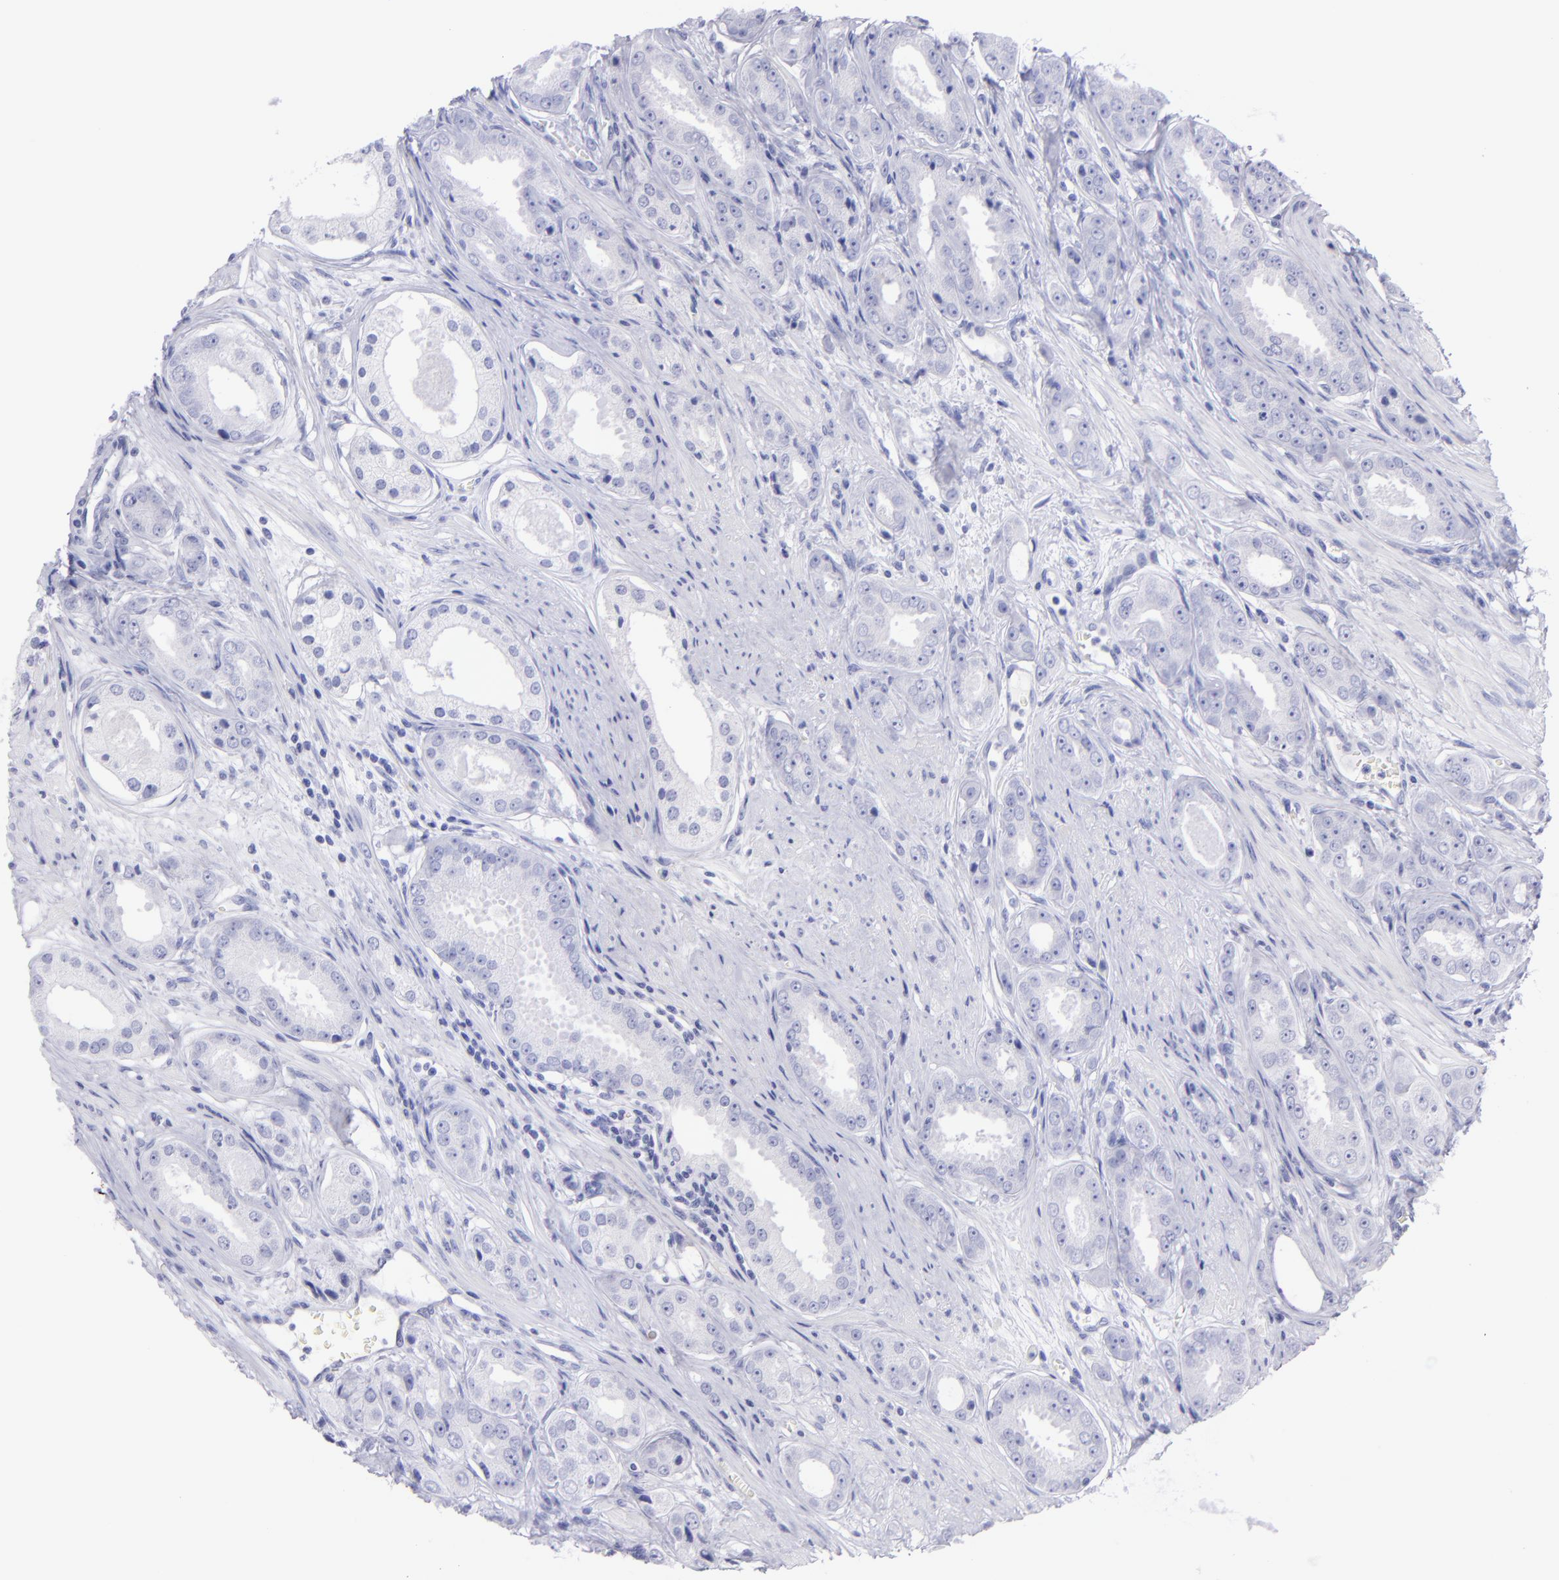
{"staining": {"intensity": "negative", "quantity": "none", "location": "none"}, "tissue": "prostate cancer", "cell_type": "Tumor cells", "image_type": "cancer", "snomed": [{"axis": "morphology", "description": "Adenocarcinoma, Medium grade"}, {"axis": "topography", "description": "Prostate"}], "caption": "Image shows no significant protein expression in tumor cells of prostate cancer (medium-grade adenocarcinoma).", "gene": "CNP", "patient": {"sex": "male", "age": 53}}